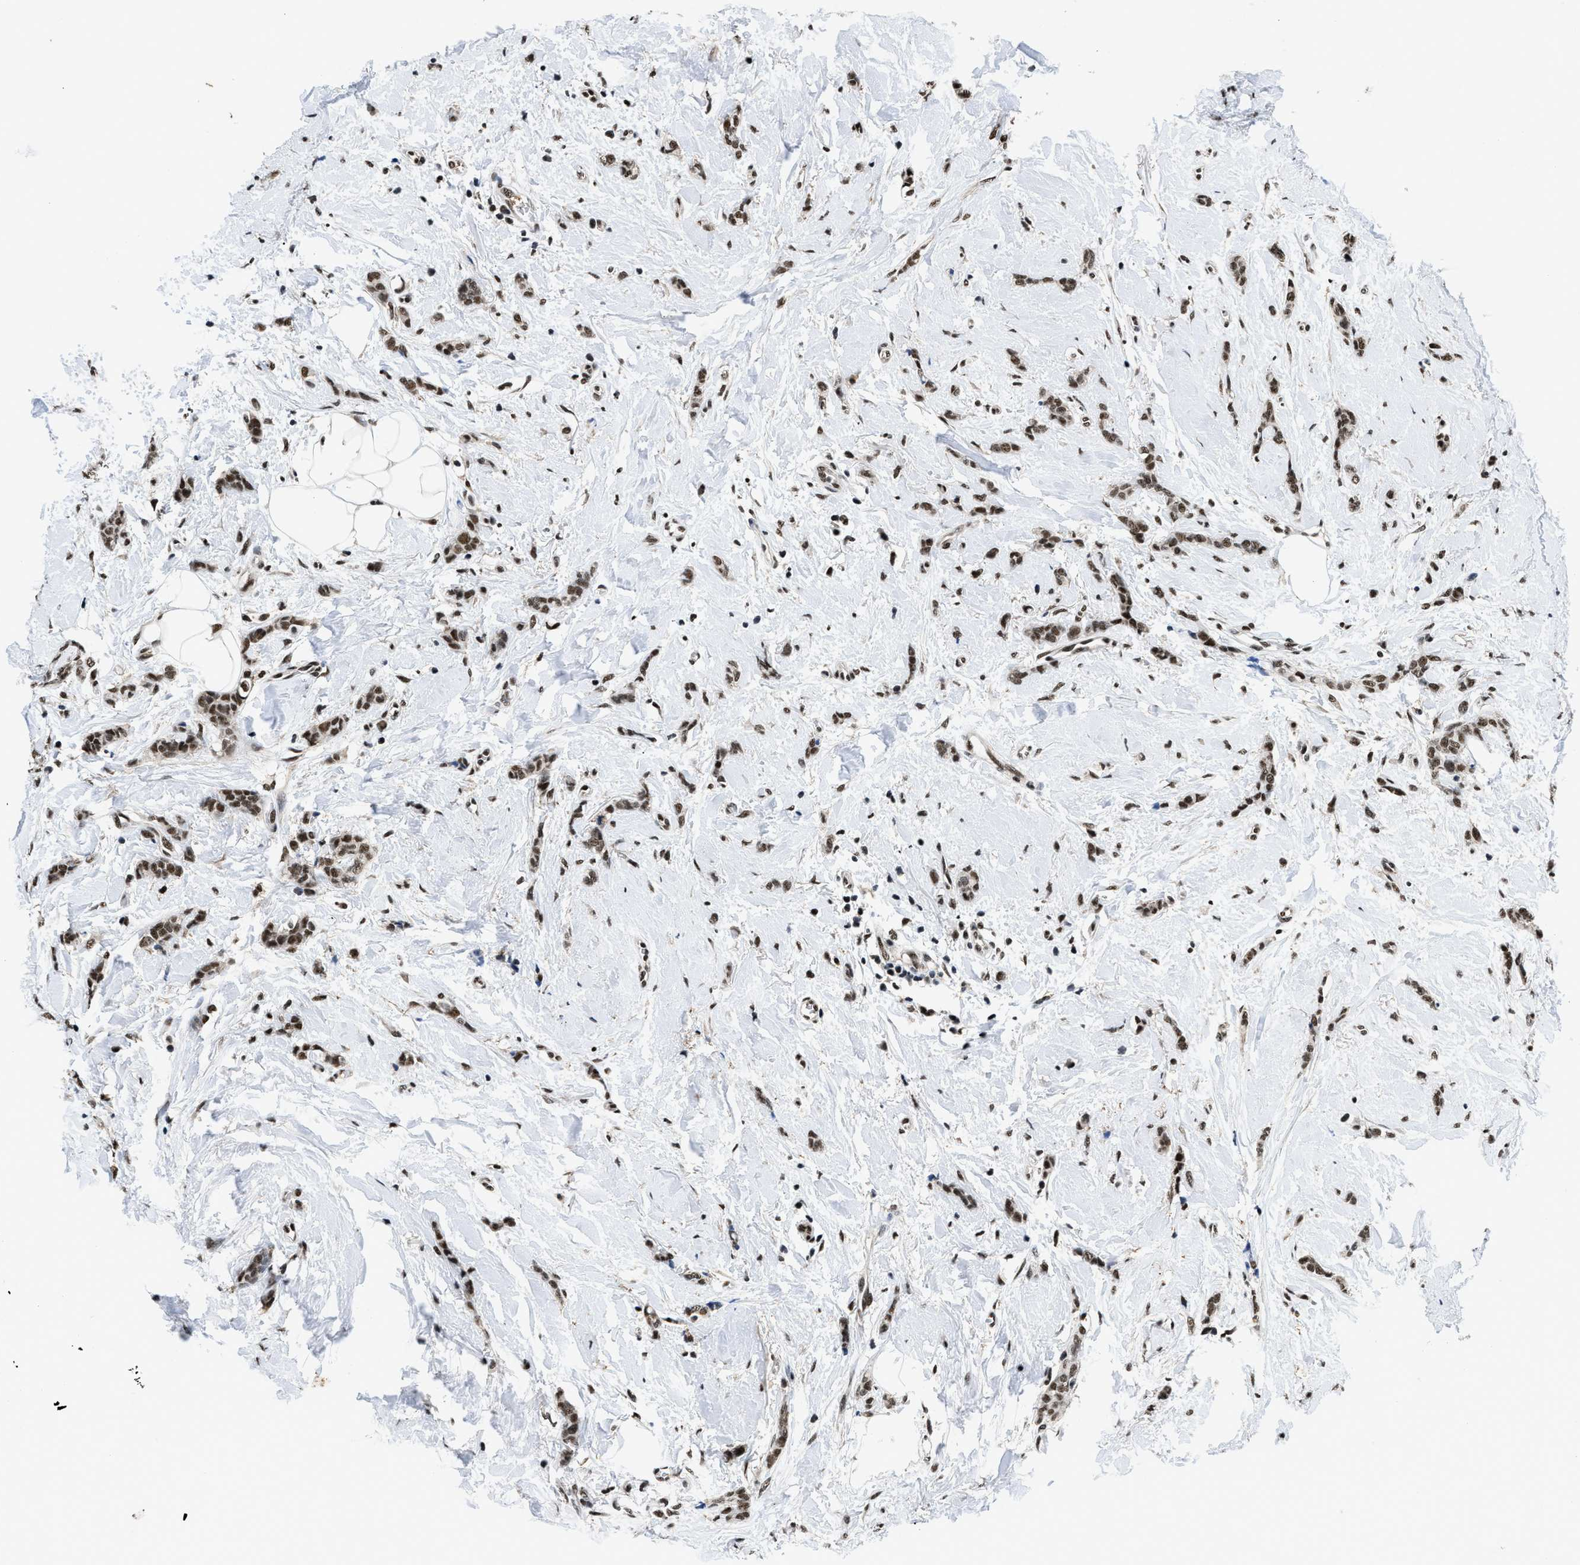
{"staining": {"intensity": "moderate", "quantity": ">75%", "location": "nuclear"}, "tissue": "breast cancer", "cell_type": "Tumor cells", "image_type": "cancer", "snomed": [{"axis": "morphology", "description": "Lobular carcinoma"}, {"axis": "topography", "description": "Skin"}, {"axis": "topography", "description": "Breast"}], "caption": "Breast cancer (lobular carcinoma) stained with a brown dye demonstrates moderate nuclear positive staining in about >75% of tumor cells.", "gene": "HNRNPH2", "patient": {"sex": "female", "age": 46}}